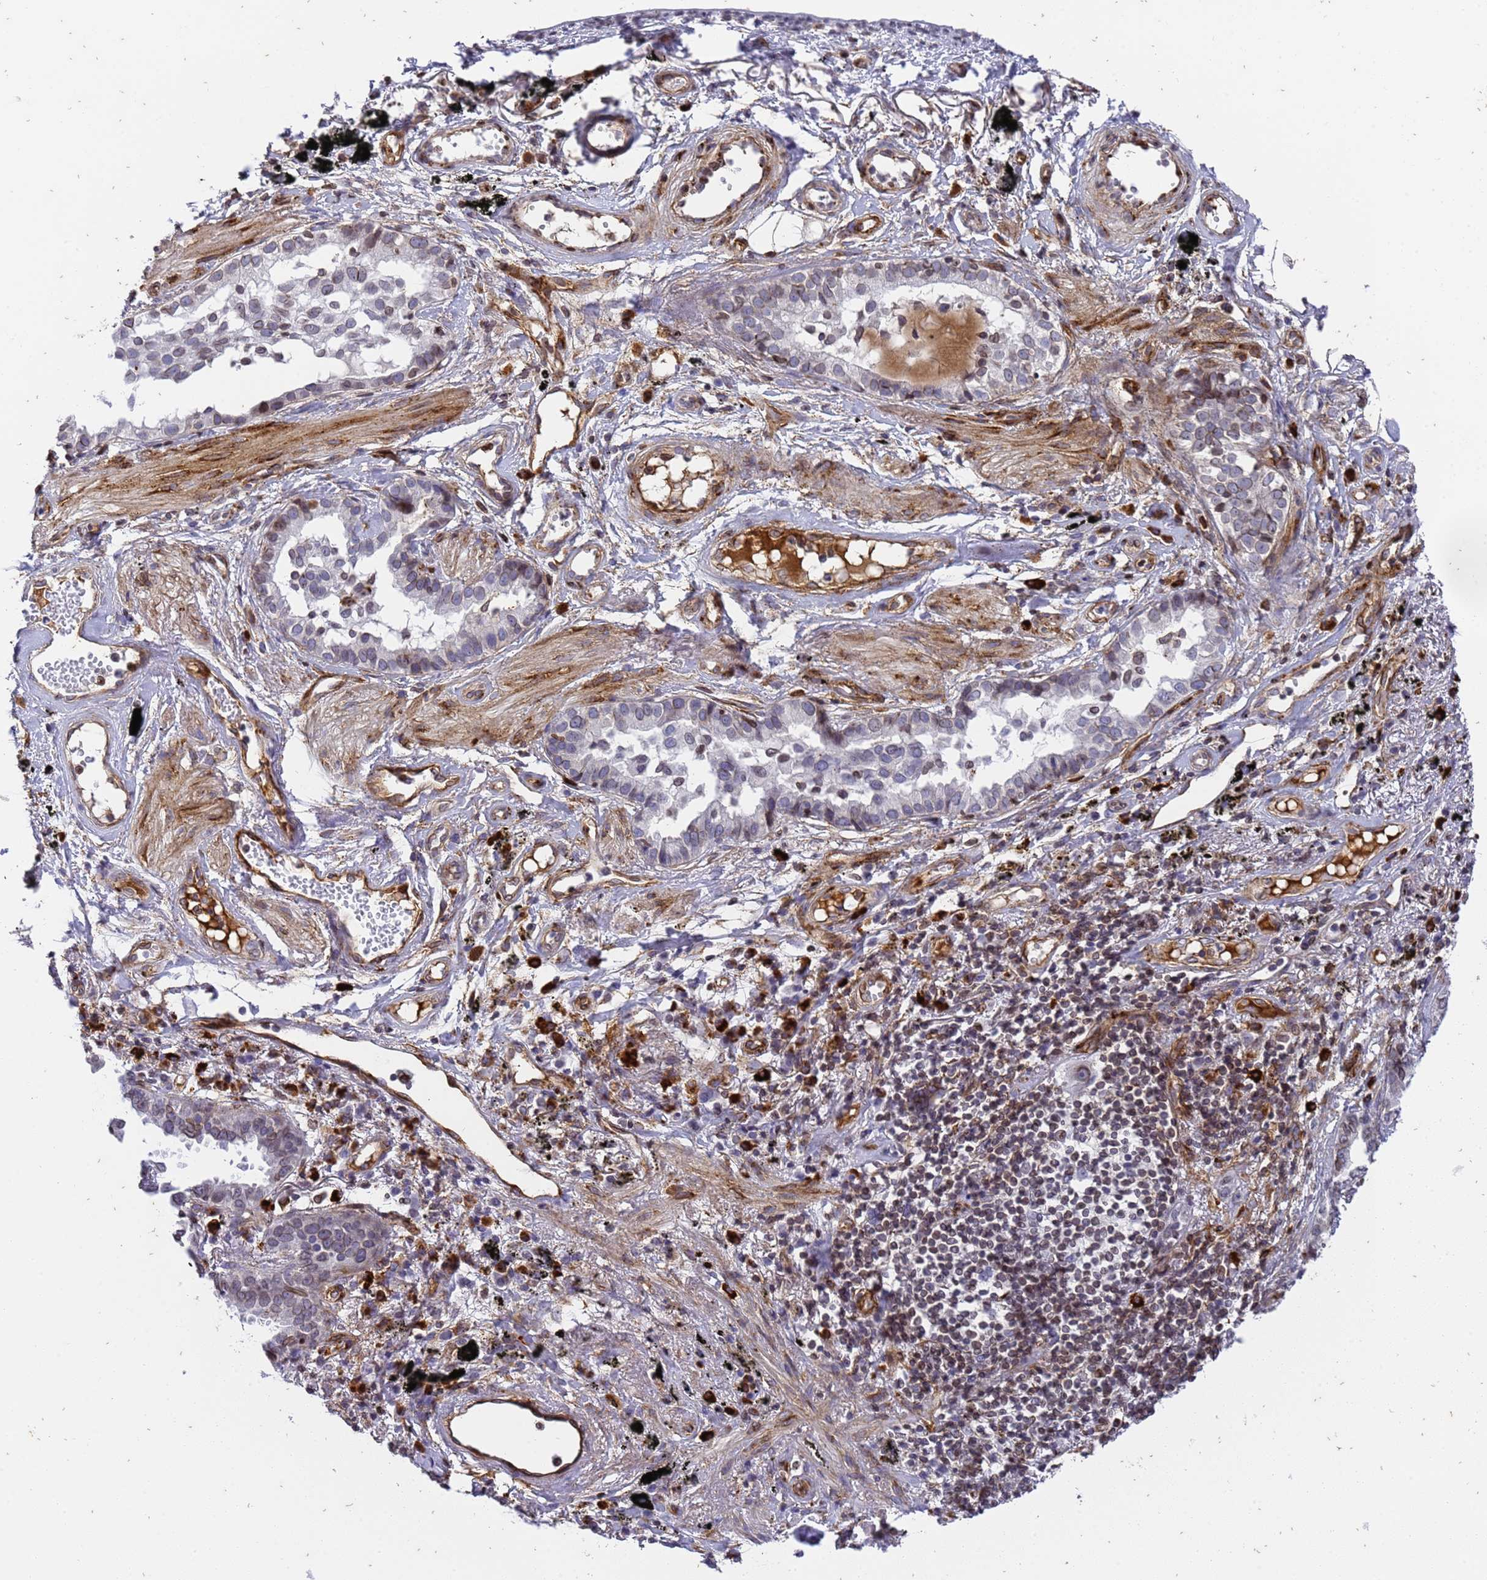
{"staining": {"intensity": "strong", "quantity": "<25%", "location": "cytoplasmic/membranous"}, "tissue": "lung cancer", "cell_type": "Tumor cells", "image_type": "cancer", "snomed": [{"axis": "morphology", "description": "Adenocarcinoma, NOS"}, {"axis": "topography", "description": "Lung"}], "caption": "Human lung cancer (adenocarcinoma) stained for a protein (brown) shows strong cytoplasmic/membranous positive positivity in about <25% of tumor cells.", "gene": "IGFBP7", "patient": {"sex": "male", "age": 67}}